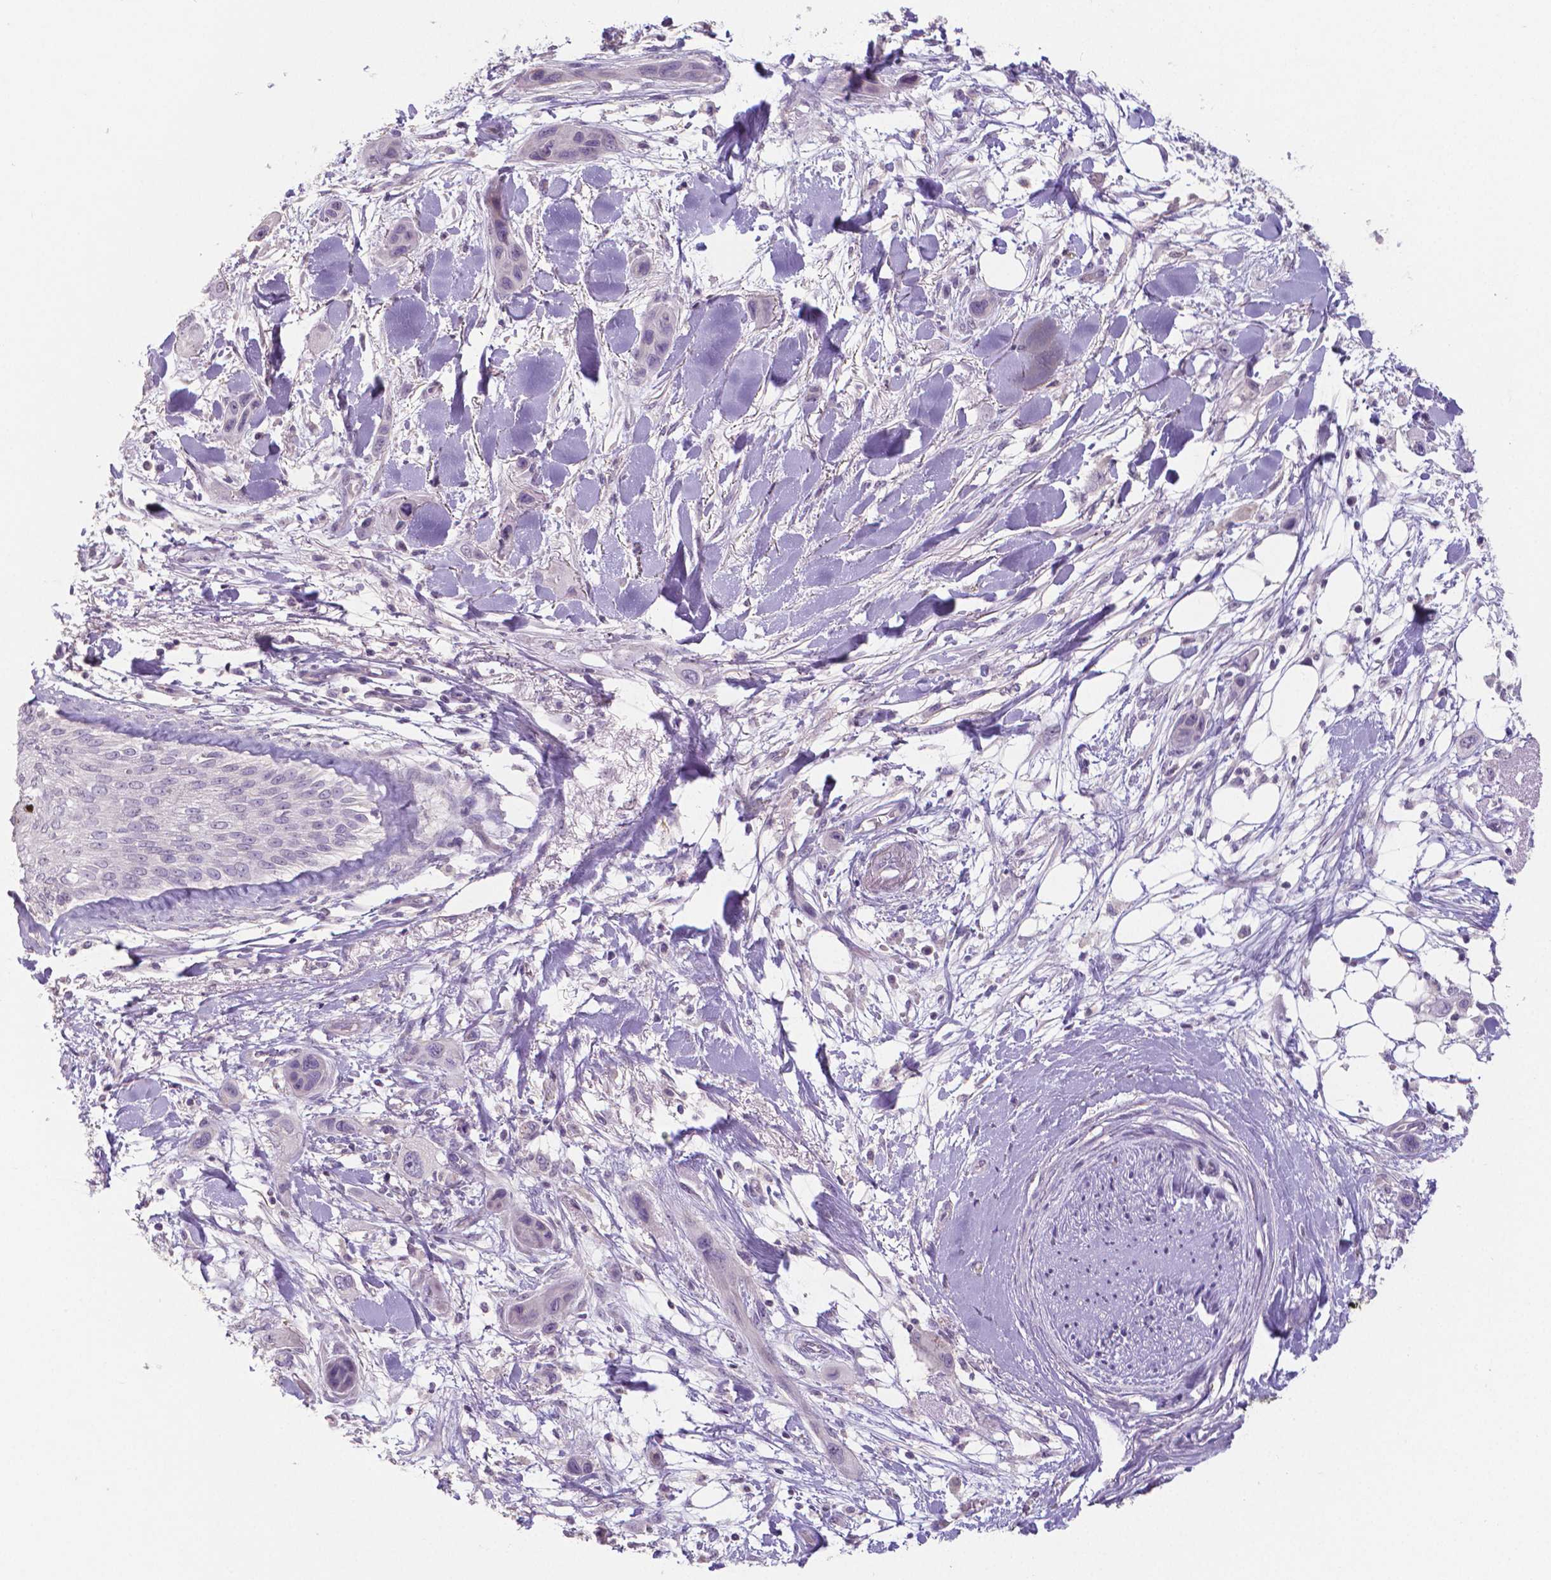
{"staining": {"intensity": "negative", "quantity": "none", "location": "none"}, "tissue": "skin cancer", "cell_type": "Tumor cells", "image_type": "cancer", "snomed": [{"axis": "morphology", "description": "Squamous cell carcinoma, NOS"}, {"axis": "topography", "description": "Skin"}], "caption": "This is a image of immunohistochemistry (IHC) staining of skin cancer (squamous cell carcinoma), which shows no staining in tumor cells.", "gene": "CRMP1", "patient": {"sex": "male", "age": 79}}